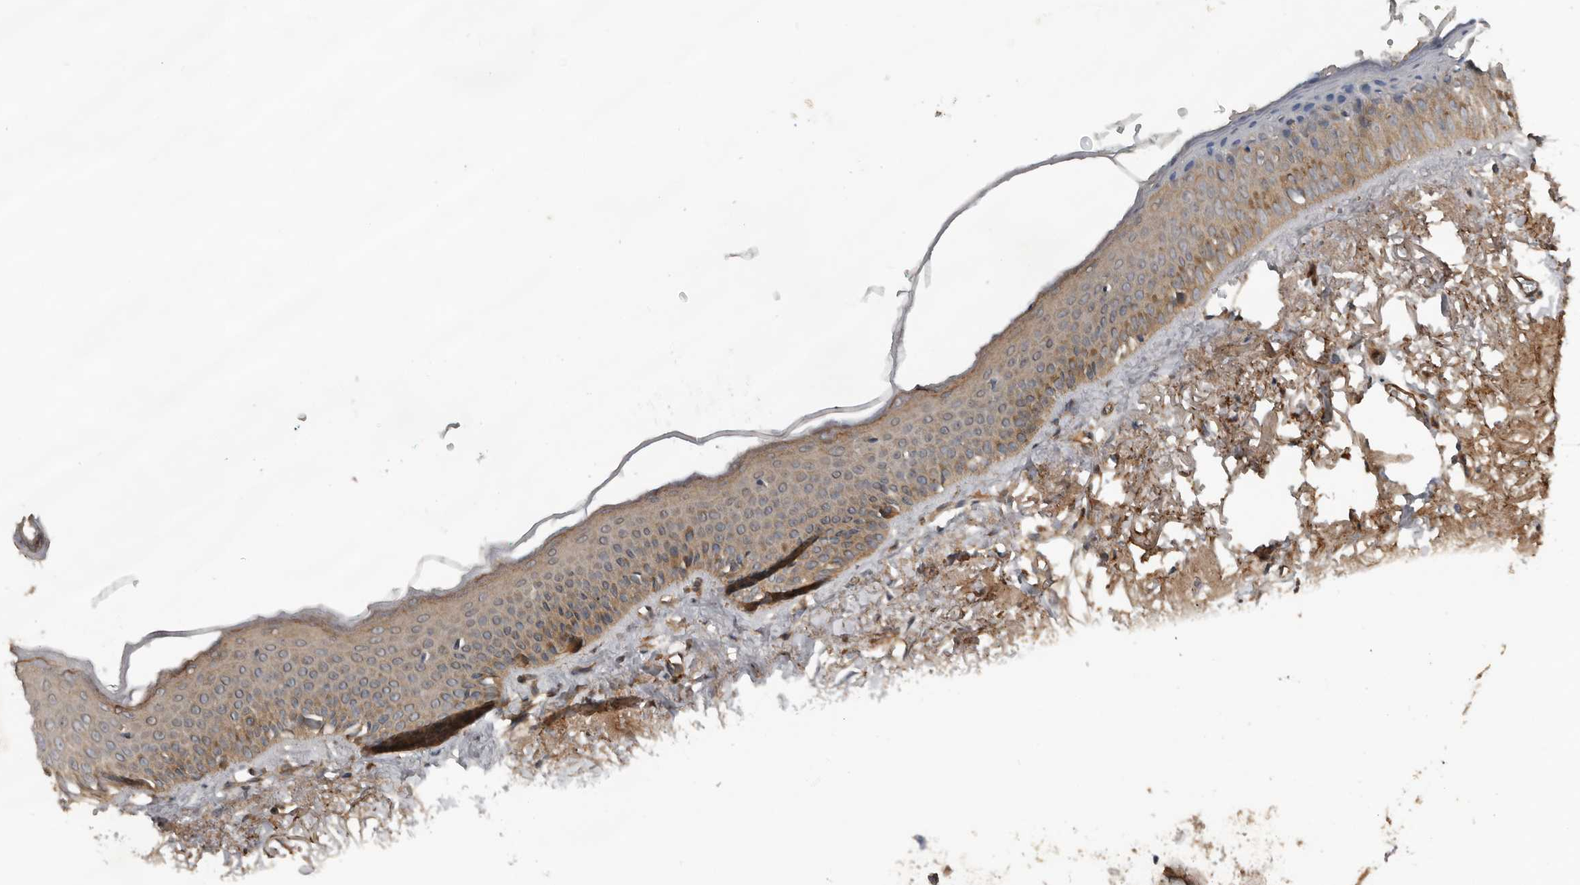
{"staining": {"intensity": "moderate", "quantity": "25%-75%", "location": "cytoplasmic/membranous"}, "tissue": "oral mucosa", "cell_type": "Squamous epithelial cells", "image_type": "normal", "snomed": [{"axis": "morphology", "description": "Normal tissue, NOS"}, {"axis": "topography", "description": "Oral tissue"}], "caption": "Protein staining of benign oral mucosa shows moderate cytoplasmic/membranous positivity in approximately 25%-75% of squamous epithelial cells.", "gene": "DNAJB4", "patient": {"sex": "female", "age": 70}}